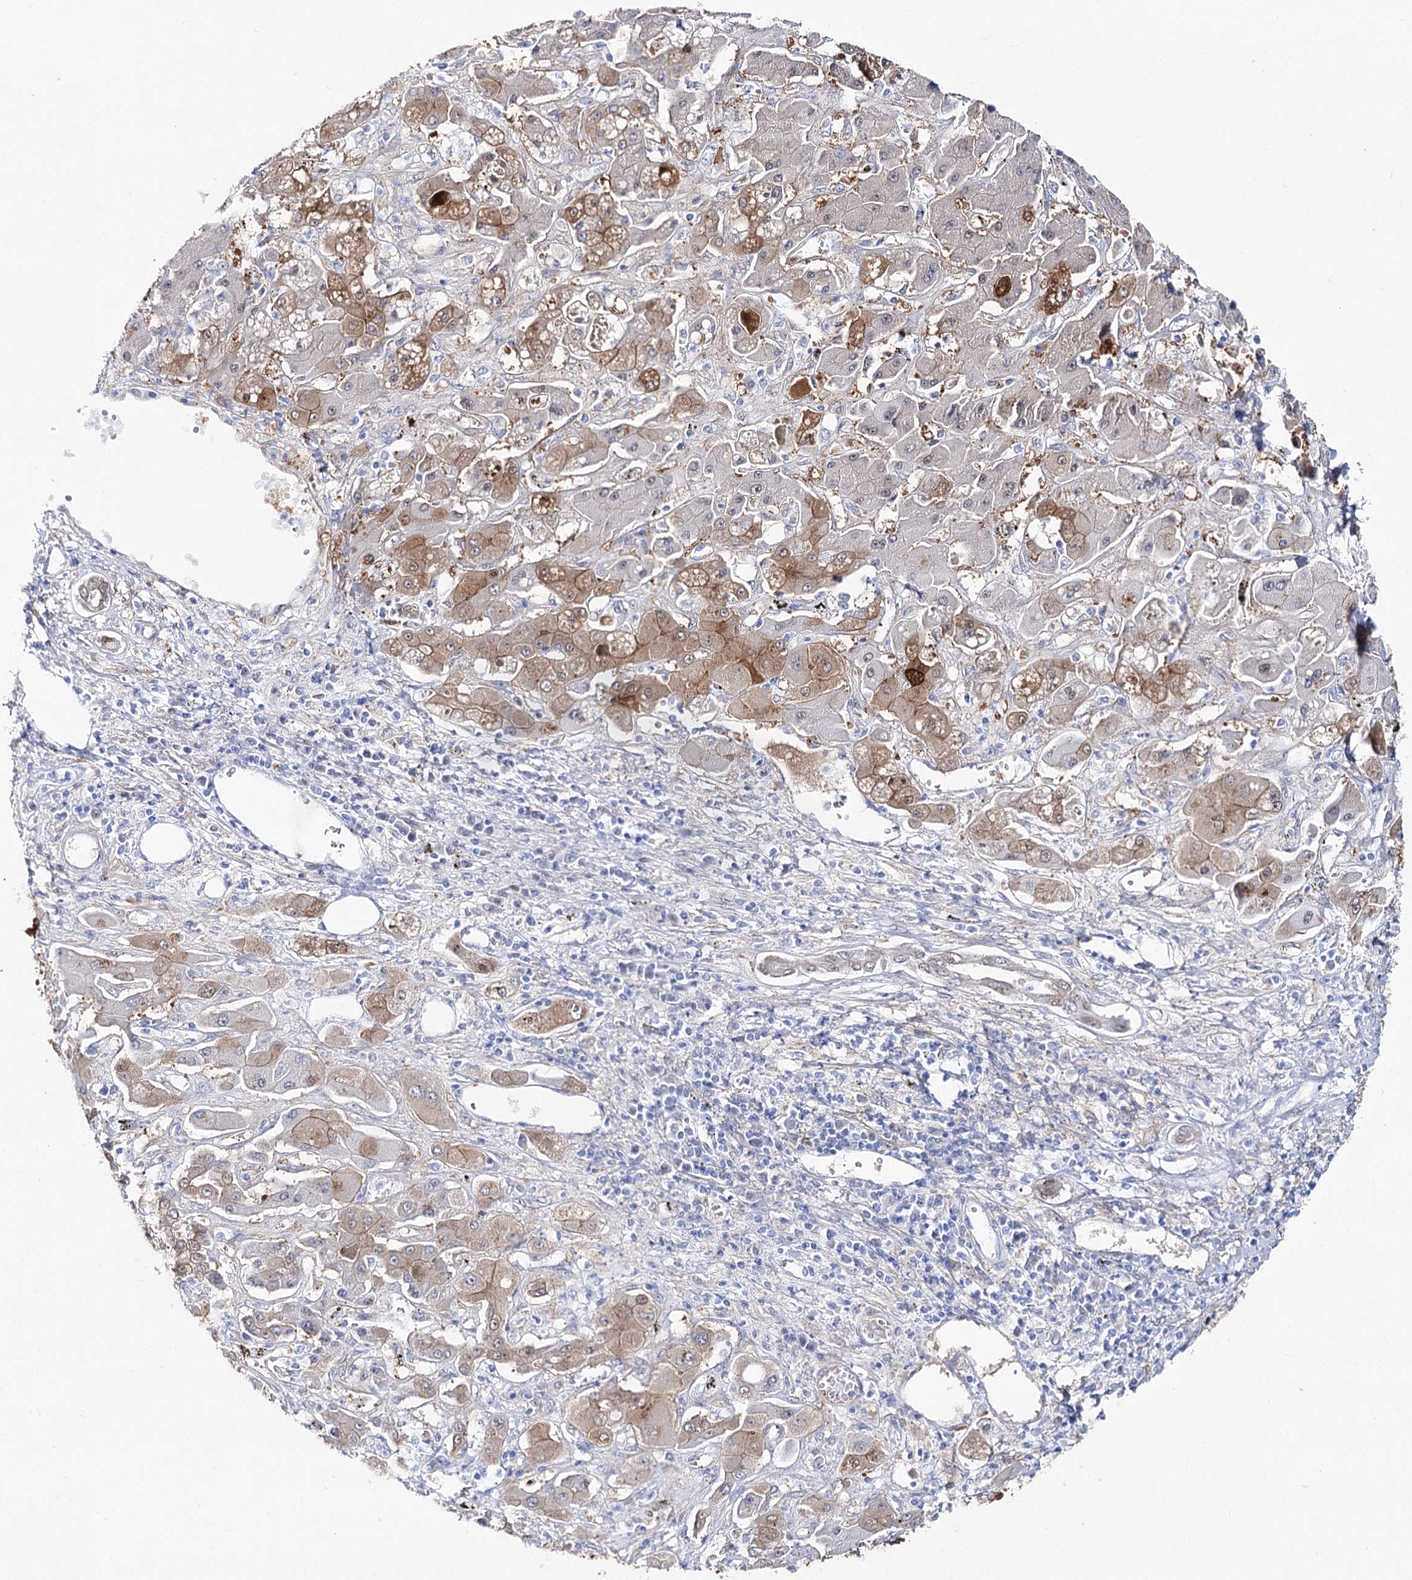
{"staining": {"intensity": "moderate", "quantity": "25%-75%", "location": "cytoplasmic/membranous"}, "tissue": "liver cancer", "cell_type": "Tumor cells", "image_type": "cancer", "snomed": [{"axis": "morphology", "description": "Cholangiocarcinoma"}, {"axis": "topography", "description": "Liver"}], "caption": "Cholangiocarcinoma (liver) stained with a brown dye demonstrates moderate cytoplasmic/membranous positive staining in about 25%-75% of tumor cells.", "gene": "UGDH", "patient": {"sex": "male", "age": 67}}